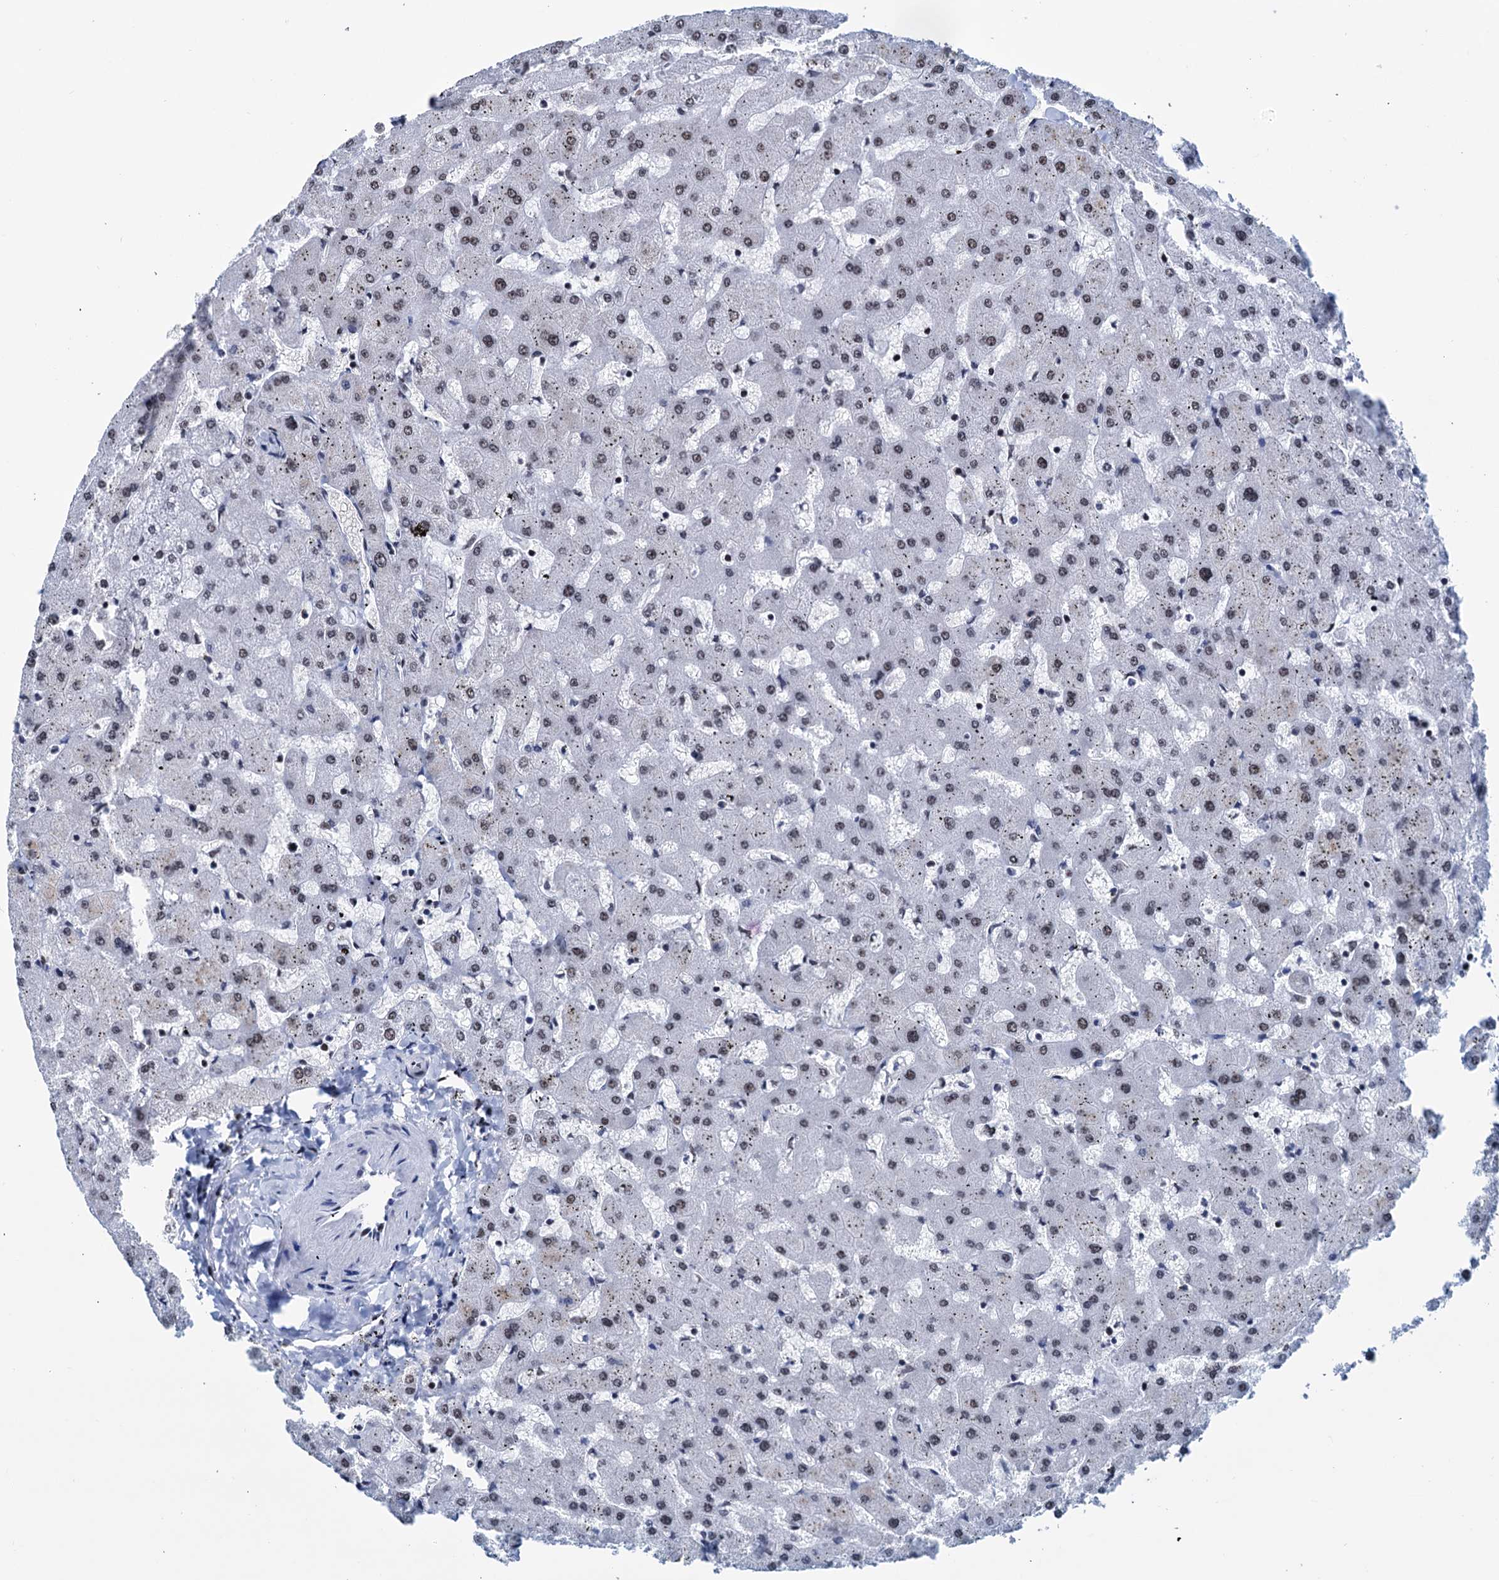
{"staining": {"intensity": "moderate", "quantity": ">75%", "location": "nuclear"}, "tissue": "liver", "cell_type": "Cholangiocytes", "image_type": "normal", "snomed": [{"axis": "morphology", "description": "Normal tissue, NOS"}, {"axis": "topography", "description": "Liver"}], "caption": "Cholangiocytes reveal medium levels of moderate nuclear expression in about >75% of cells in normal liver.", "gene": "SLTM", "patient": {"sex": "female", "age": 63}}